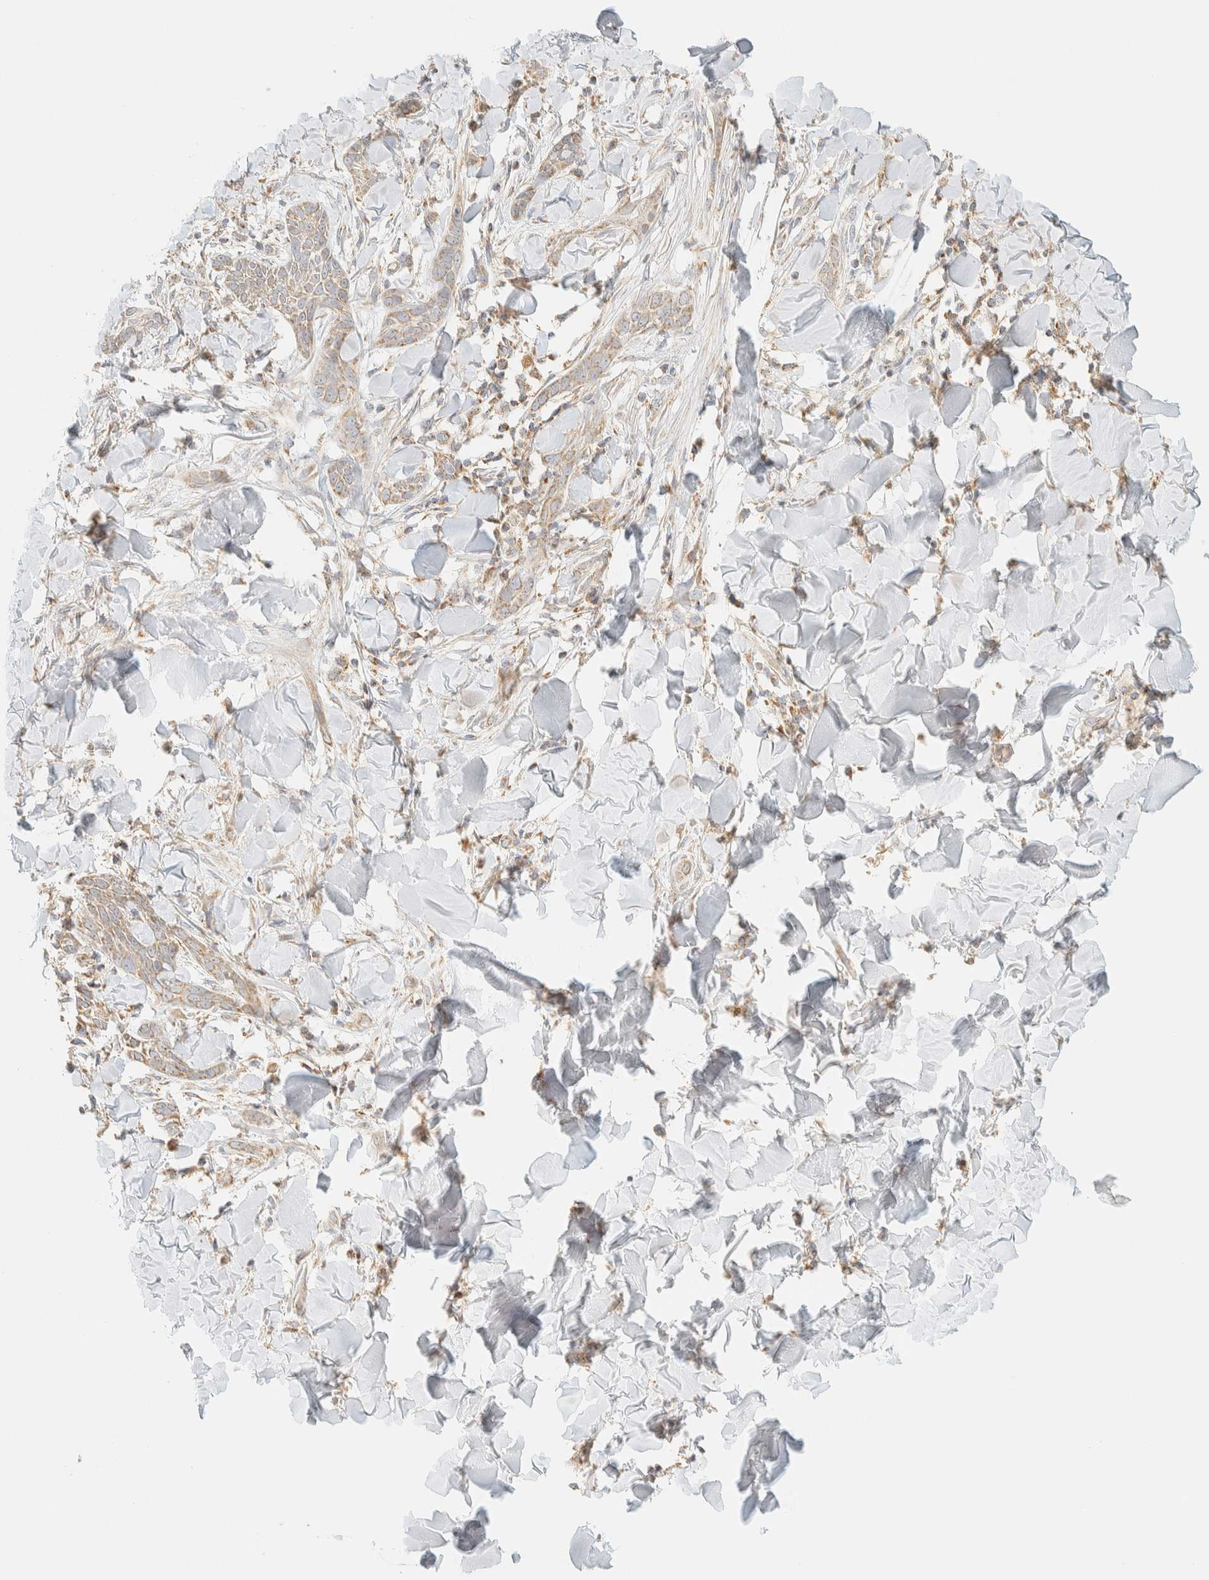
{"staining": {"intensity": "weak", "quantity": "<25%", "location": "cytoplasmic/membranous"}, "tissue": "skin cancer", "cell_type": "Tumor cells", "image_type": "cancer", "snomed": [{"axis": "morphology", "description": "Basal cell carcinoma"}, {"axis": "topography", "description": "Skin"}], "caption": "High magnification brightfield microscopy of skin cancer (basal cell carcinoma) stained with DAB (brown) and counterstained with hematoxylin (blue): tumor cells show no significant expression.", "gene": "APBB2", "patient": {"sex": "female", "age": 59}}